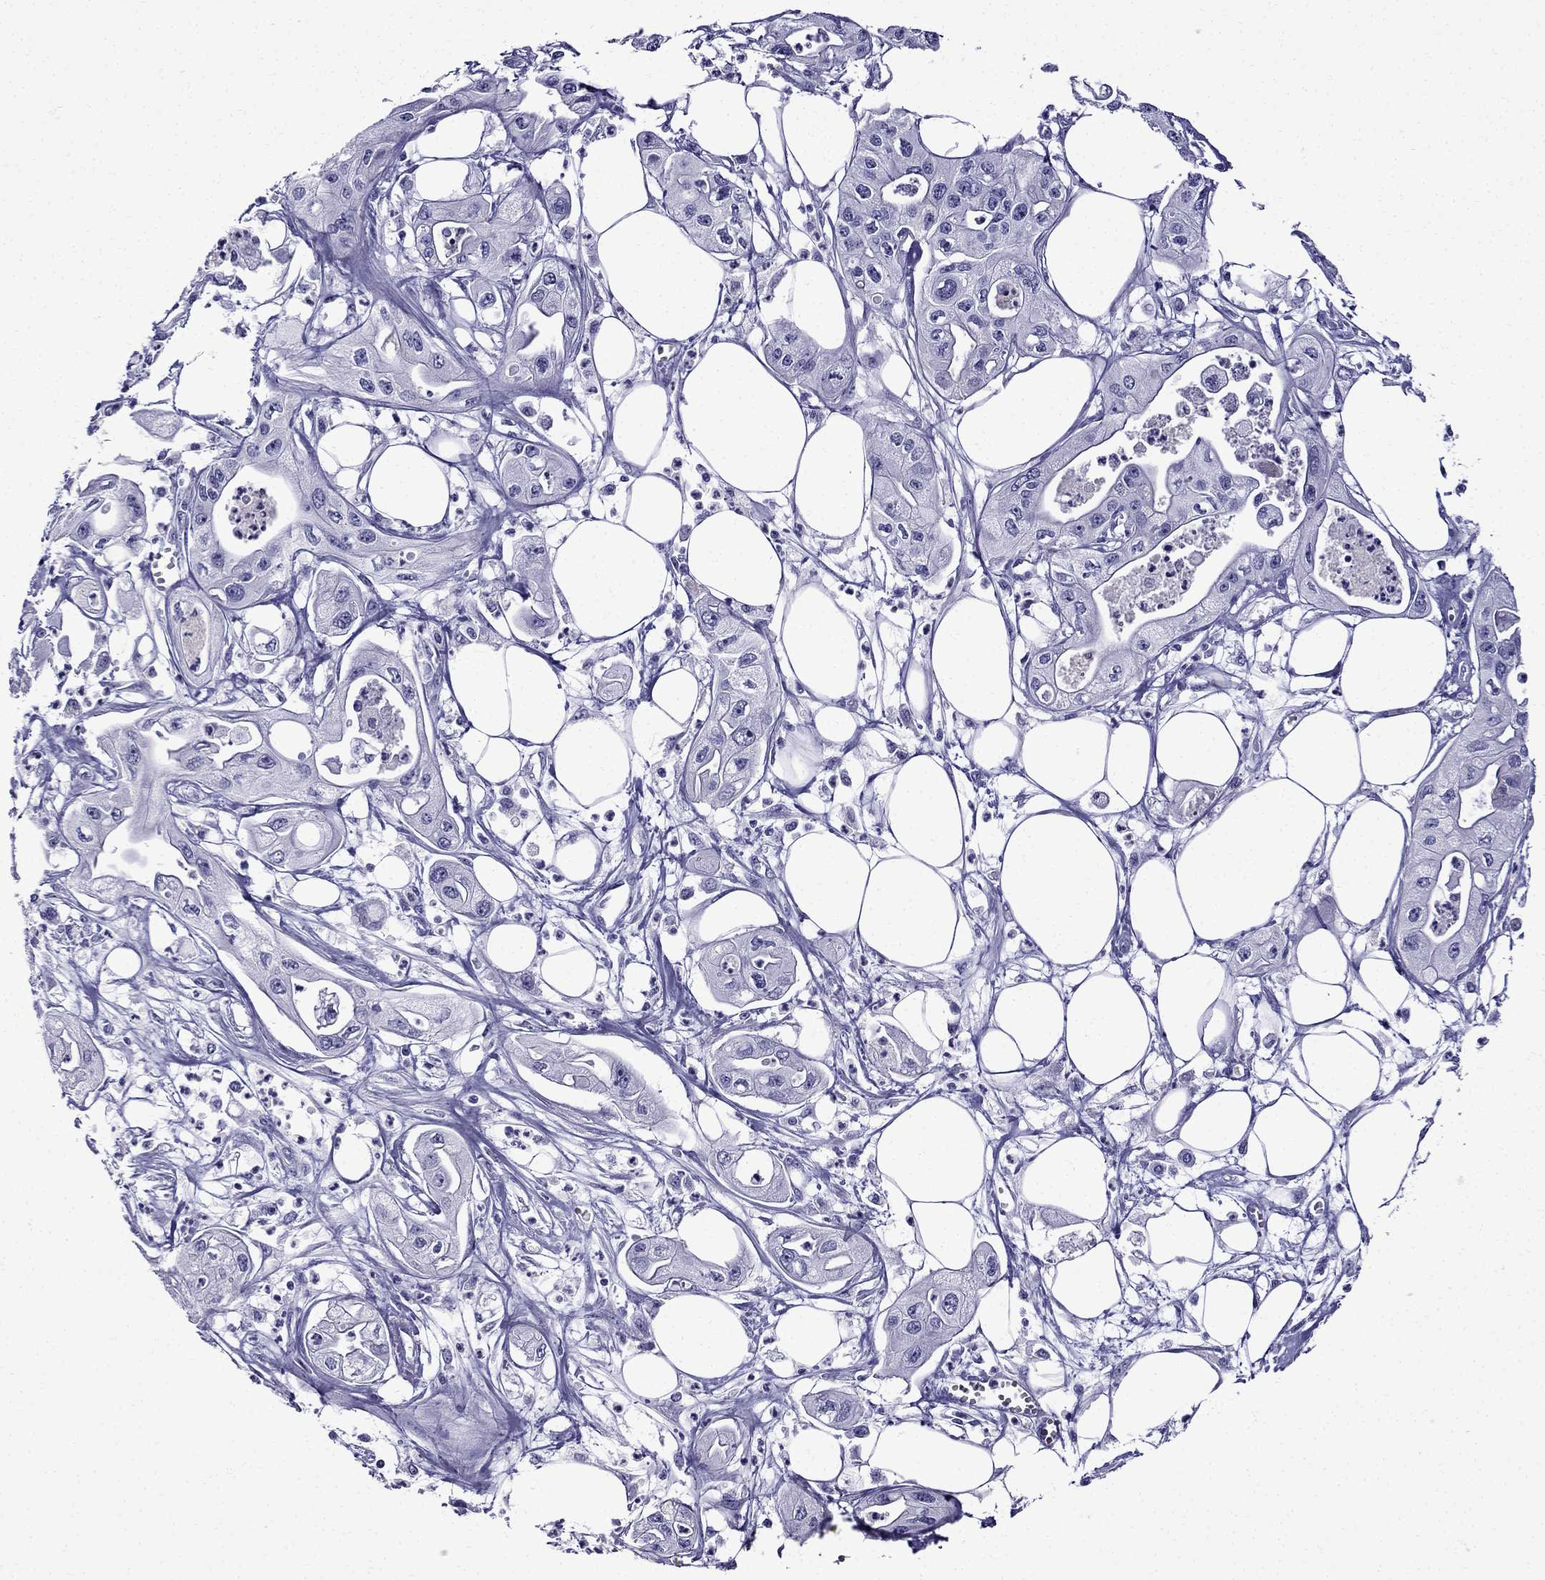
{"staining": {"intensity": "negative", "quantity": "none", "location": "none"}, "tissue": "pancreatic cancer", "cell_type": "Tumor cells", "image_type": "cancer", "snomed": [{"axis": "morphology", "description": "Adenocarcinoma, NOS"}, {"axis": "topography", "description": "Pancreas"}], "caption": "Tumor cells show no significant positivity in pancreatic cancer (adenocarcinoma).", "gene": "ERC2", "patient": {"sex": "male", "age": 70}}